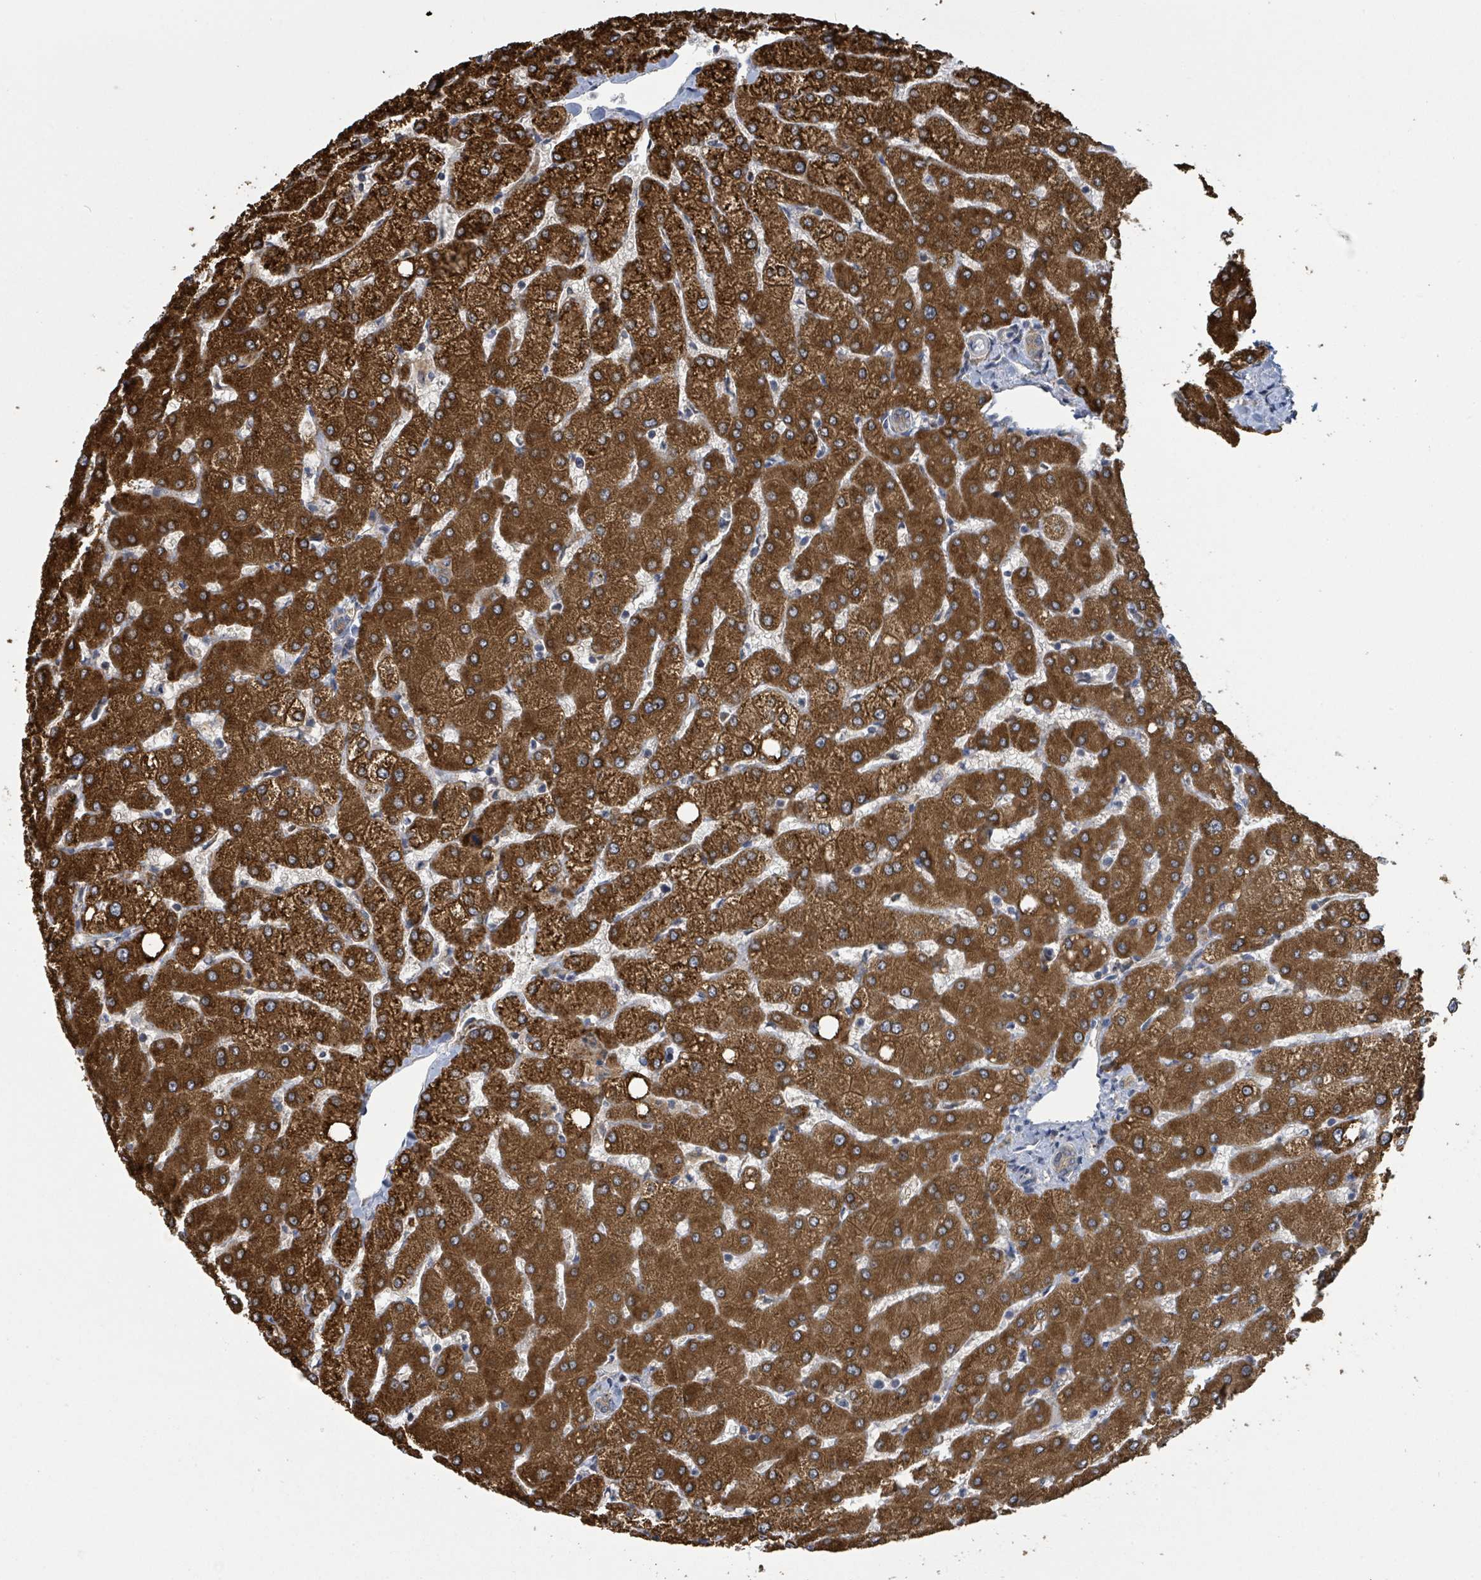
{"staining": {"intensity": "weak", "quantity": ">75%", "location": "cytoplasmic/membranous"}, "tissue": "liver", "cell_type": "Cholangiocytes", "image_type": "normal", "snomed": [{"axis": "morphology", "description": "Normal tissue, NOS"}, {"axis": "topography", "description": "Liver"}], "caption": "The micrograph displays a brown stain indicating the presence of a protein in the cytoplasmic/membranous of cholangiocytes in liver. (DAB (3,3'-diaminobenzidine) IHC, brown staining for protein, blue staining for nuclei).", "gene": "CCDC121", "patient": {"sex": "female", "age": 54}}